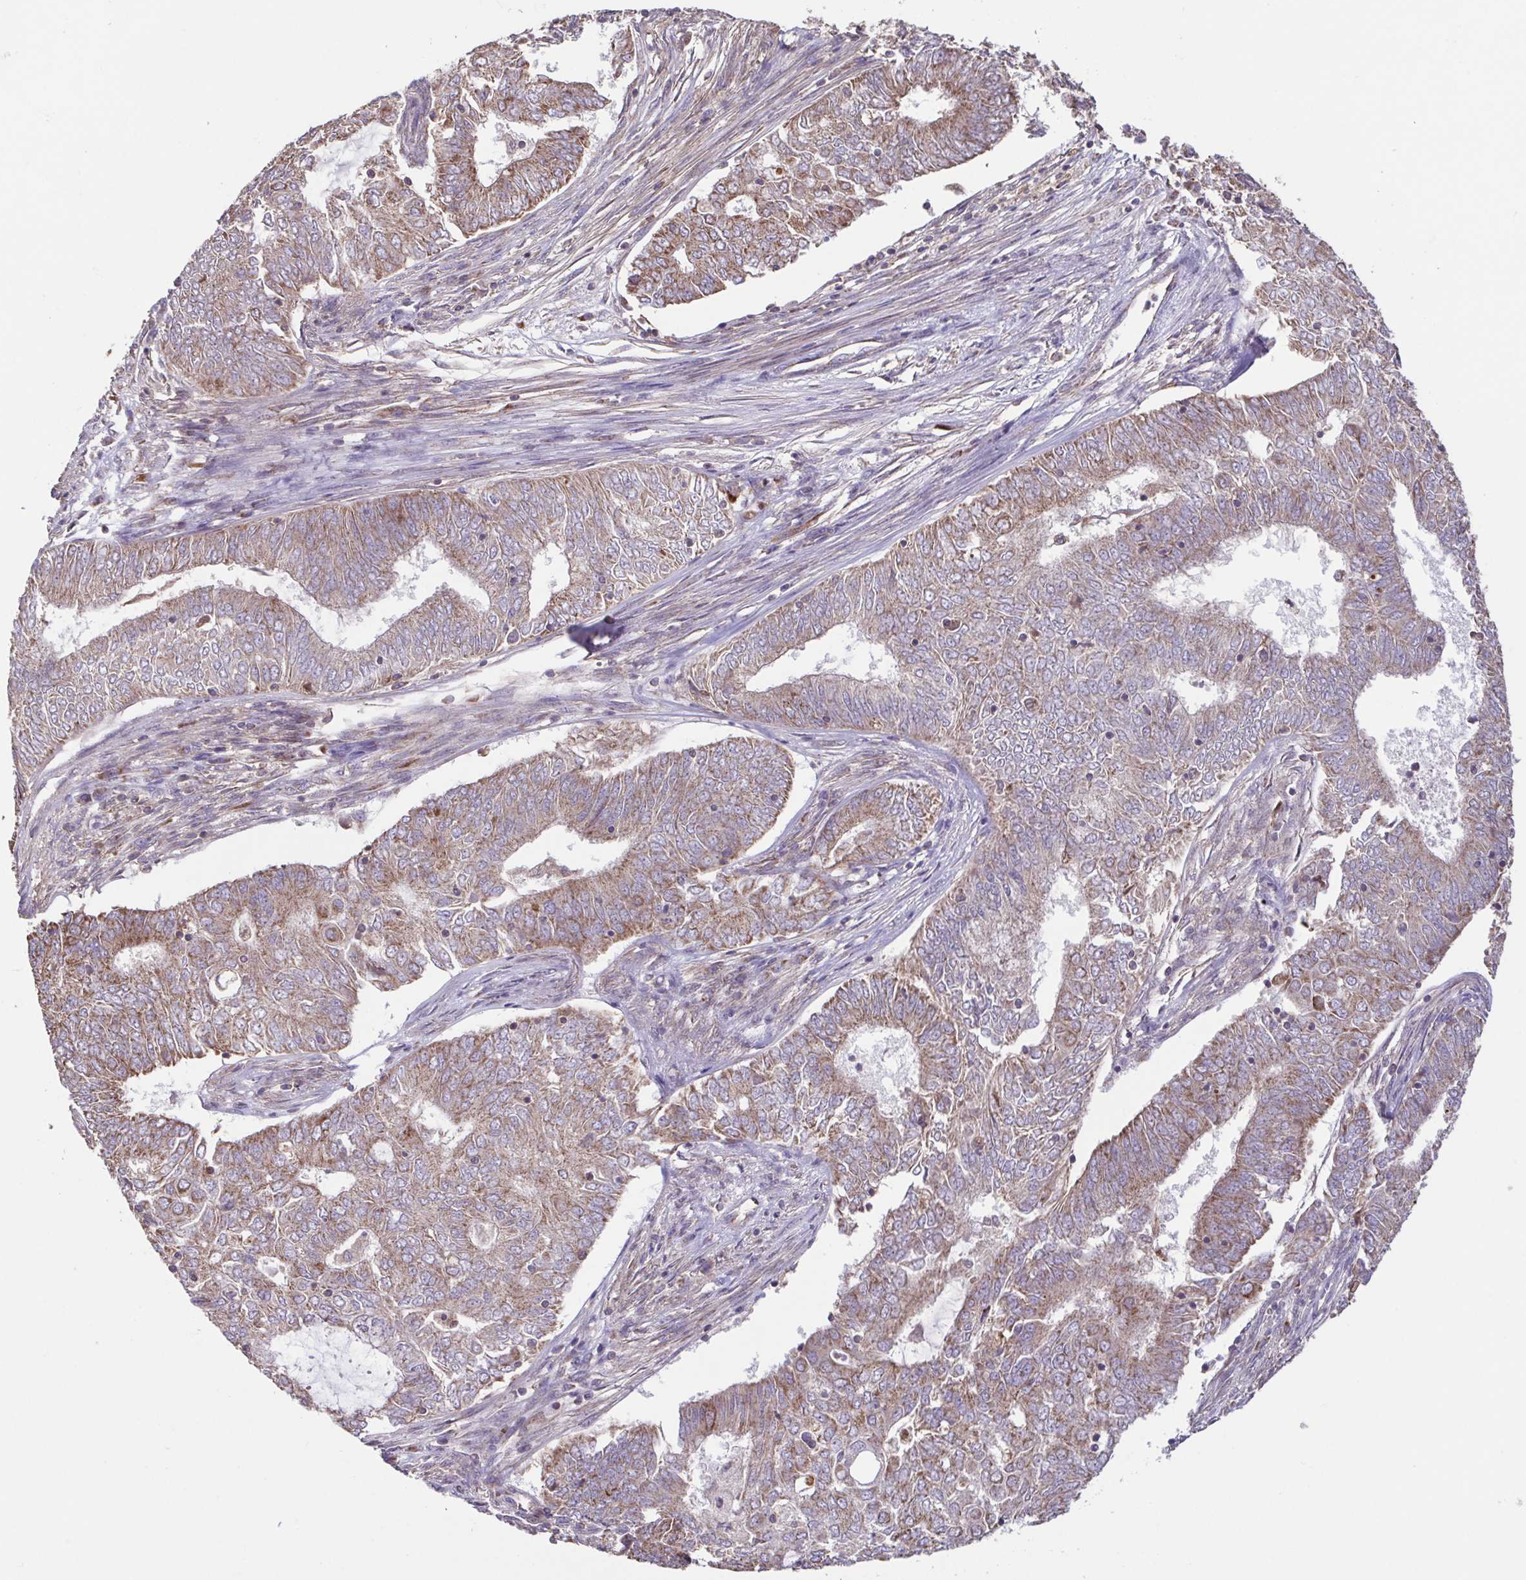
{"staining": {"intensity": "moderate", "quantity": ">75%", "location": "cytoplasmic/membranous"}, "tissue": "endometrial cancer", "cell_type": "Tumor cells", "image_type": "cancer", "snomed": [{"axis": "morphology", "description": "Adenocarcinoma, NOS"}, {"axis": "topography", "description": "Endometrium"}], "caption": "DAB immunohistochemical staining of human adenocarcinoma (endometrial) reveals moderate cytoplasmic/membranous protein positivity in about >75% of tumor cells.", "gene": "DIP2B", "patient": {"sex": "female", "age": 62}}